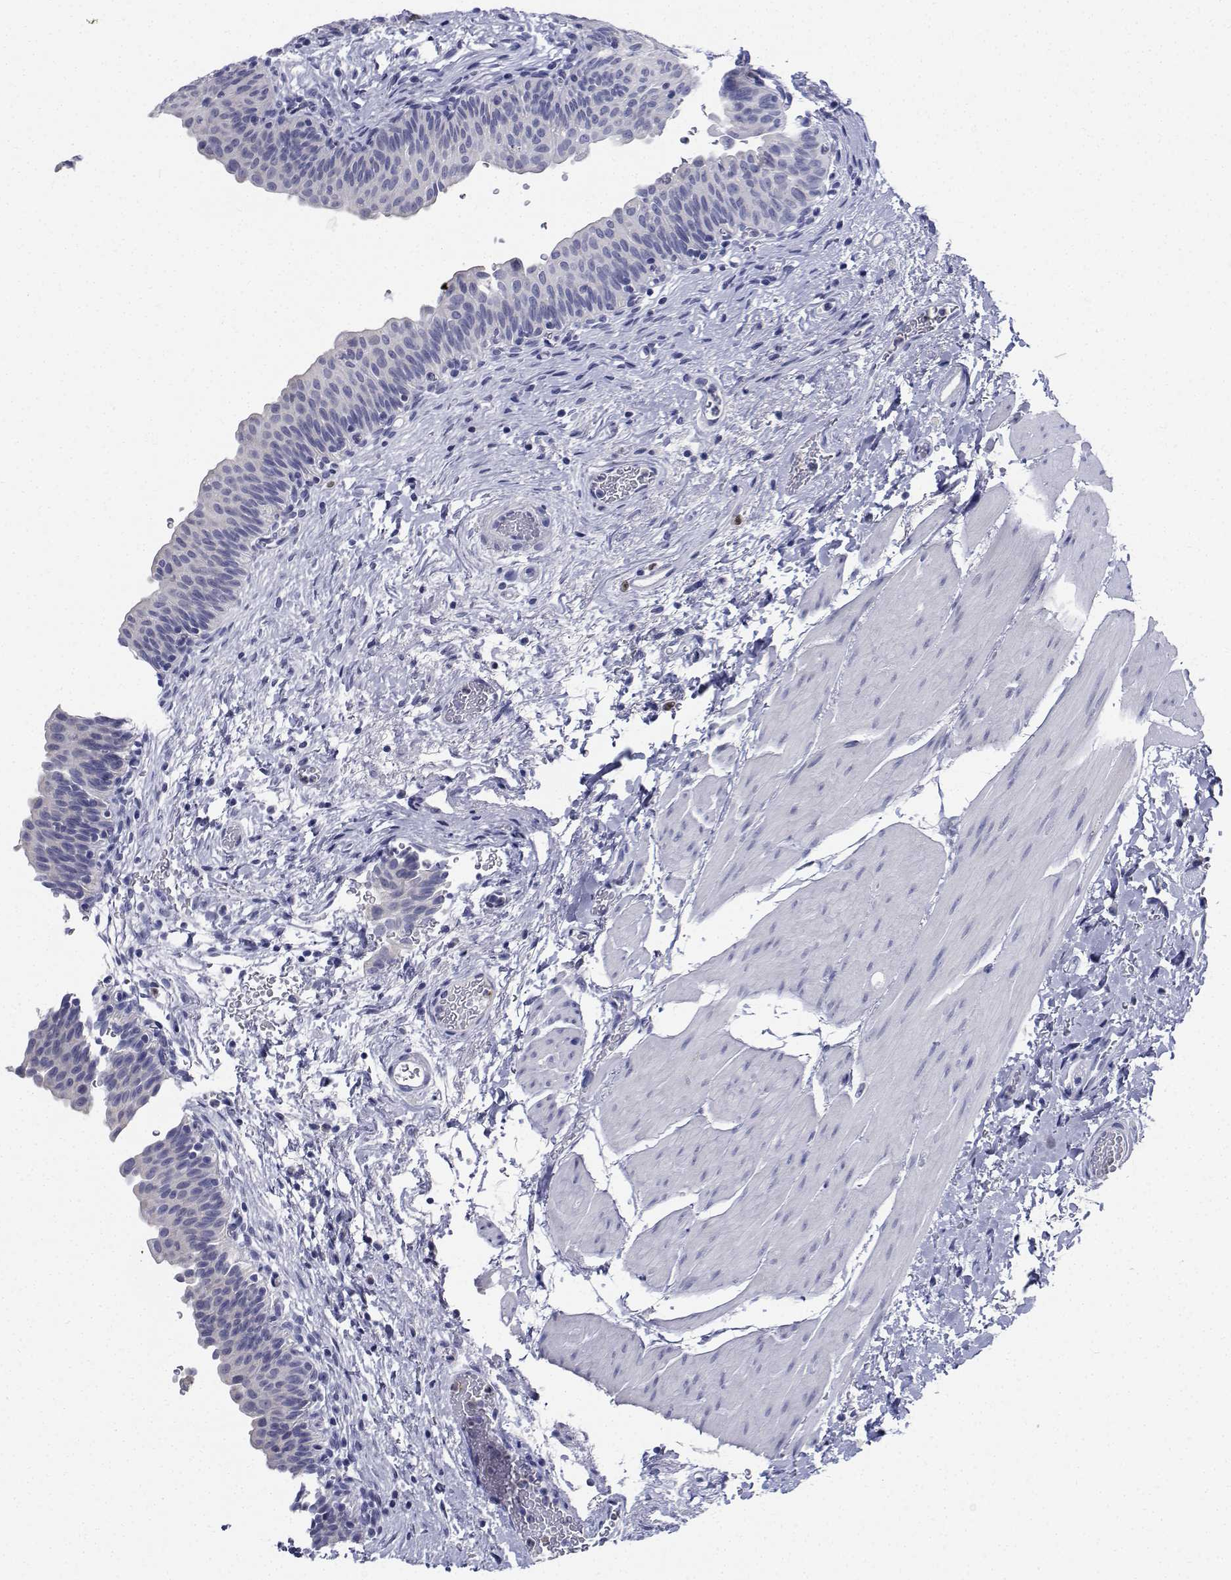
{"staining": {"intensity": "negative", "quantity": "none", "location": "none"}, "tissue": "urinary bladder", "cell_type": "Urothelial cells", "image_type": "normal", "snomed": [{"axis": "morphology", "description": "Normal tissue, NOS"}, {"axis": "topography", "description": "Urinary bladder"}], "caption": "Protein analysis of unremarkable urinary bladder reveals no significant positivity in urothelial cells. (Stains: DAB (3,3'-diaminobenzidine) IHC with hematoxylin counter stain, Microscopy: brightfield microscopy at high magnification).", "gene": "PLXNA4", "patient": {"sex": "male", "age": 56}}